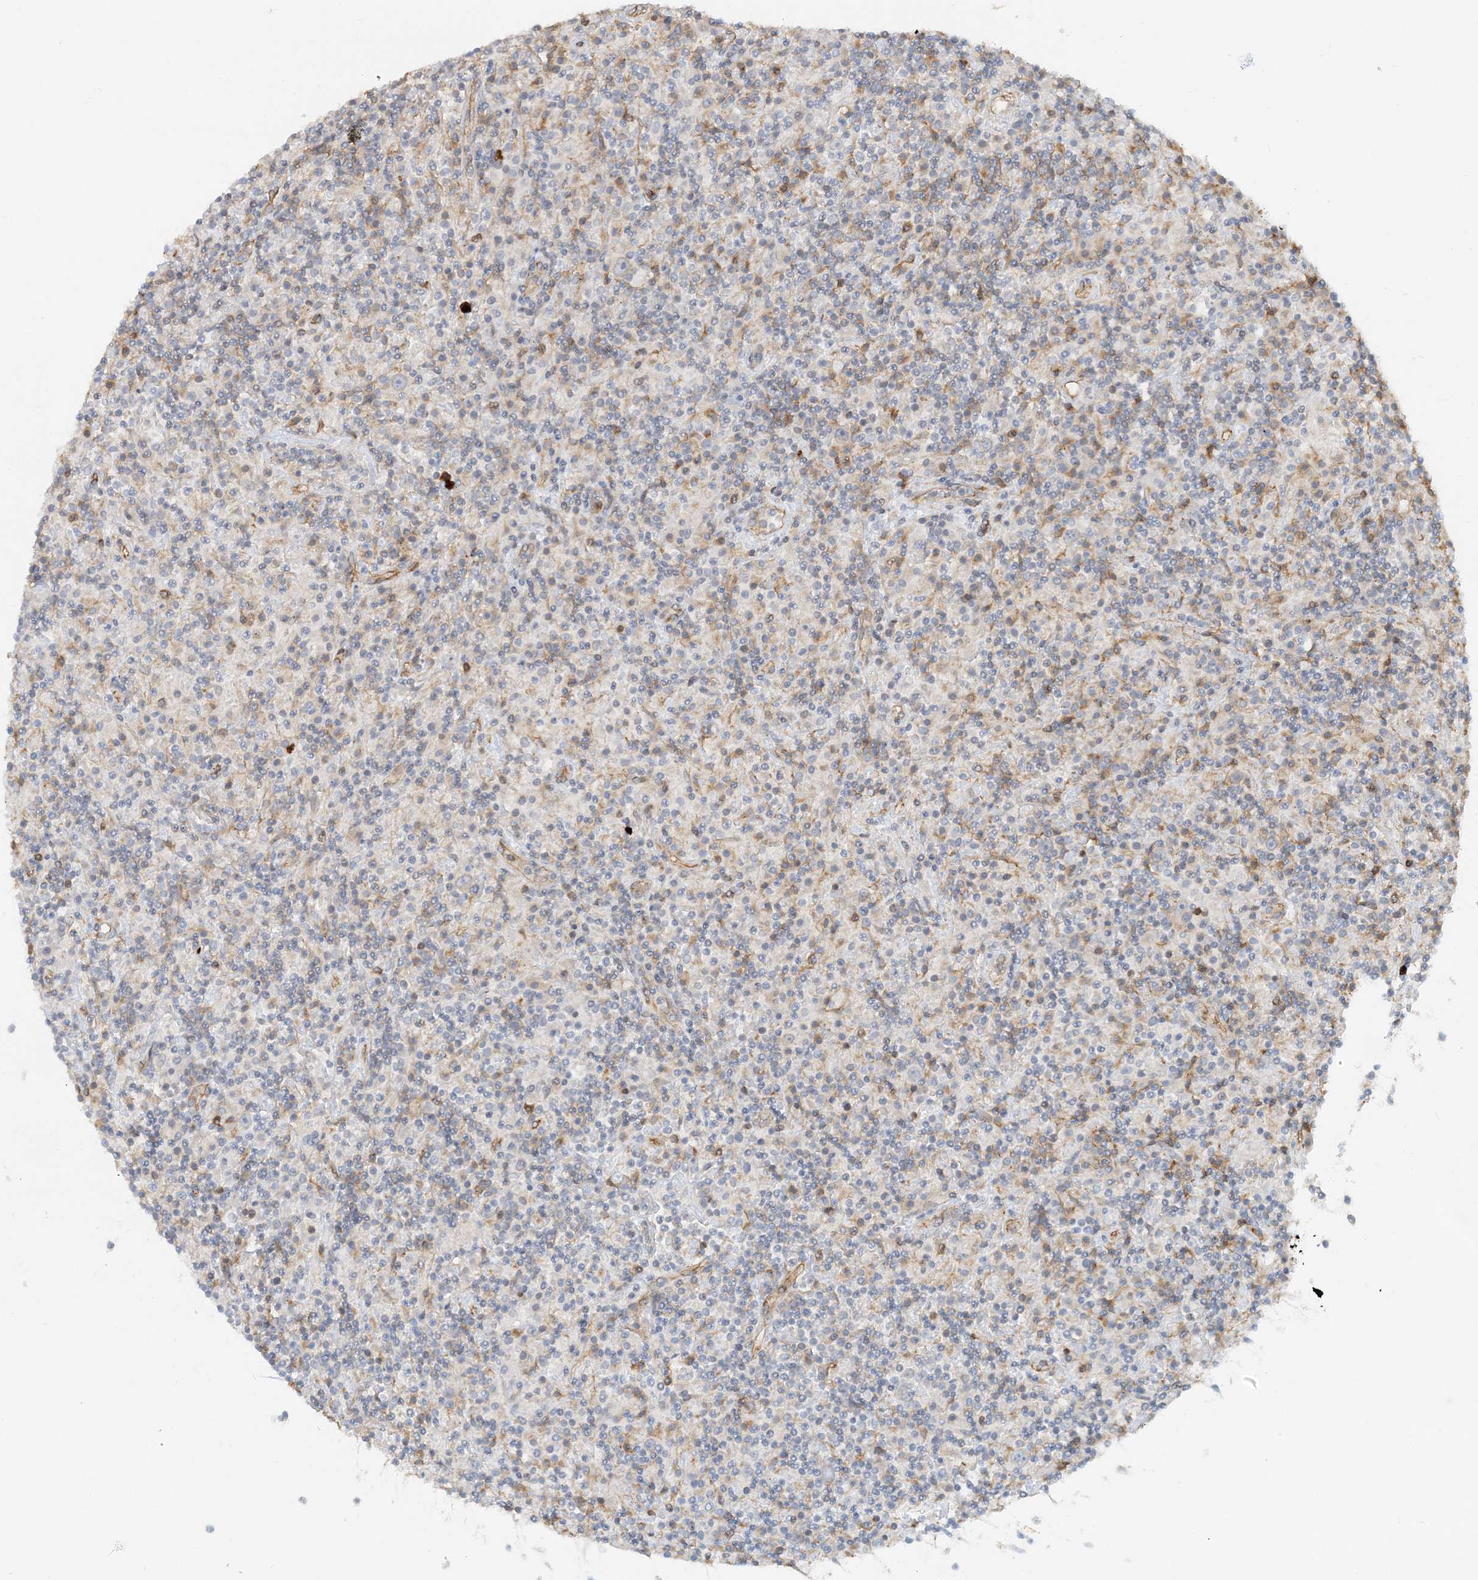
{"staining": {"intensity": "weak", "quantity": "<25%", "location": "cytoplasmic/membranous"}, "tissue": "lymphoma", "cell_type": "Tumor cells", "image_type": "cancer", "snomed": [{"axis": "morphology", "description": "Hodgkin's disease, NOS"}, {"axis": "topography", "description": "Lymph node"}], "caption": "DAB (3,3'-diaminobenzidine) immunohistochemical staining of human lymphoma exhibits no significant positivity in tumor cells.", "gene": "DNAH1", "patient": {"sex": "male", "age": 70}}